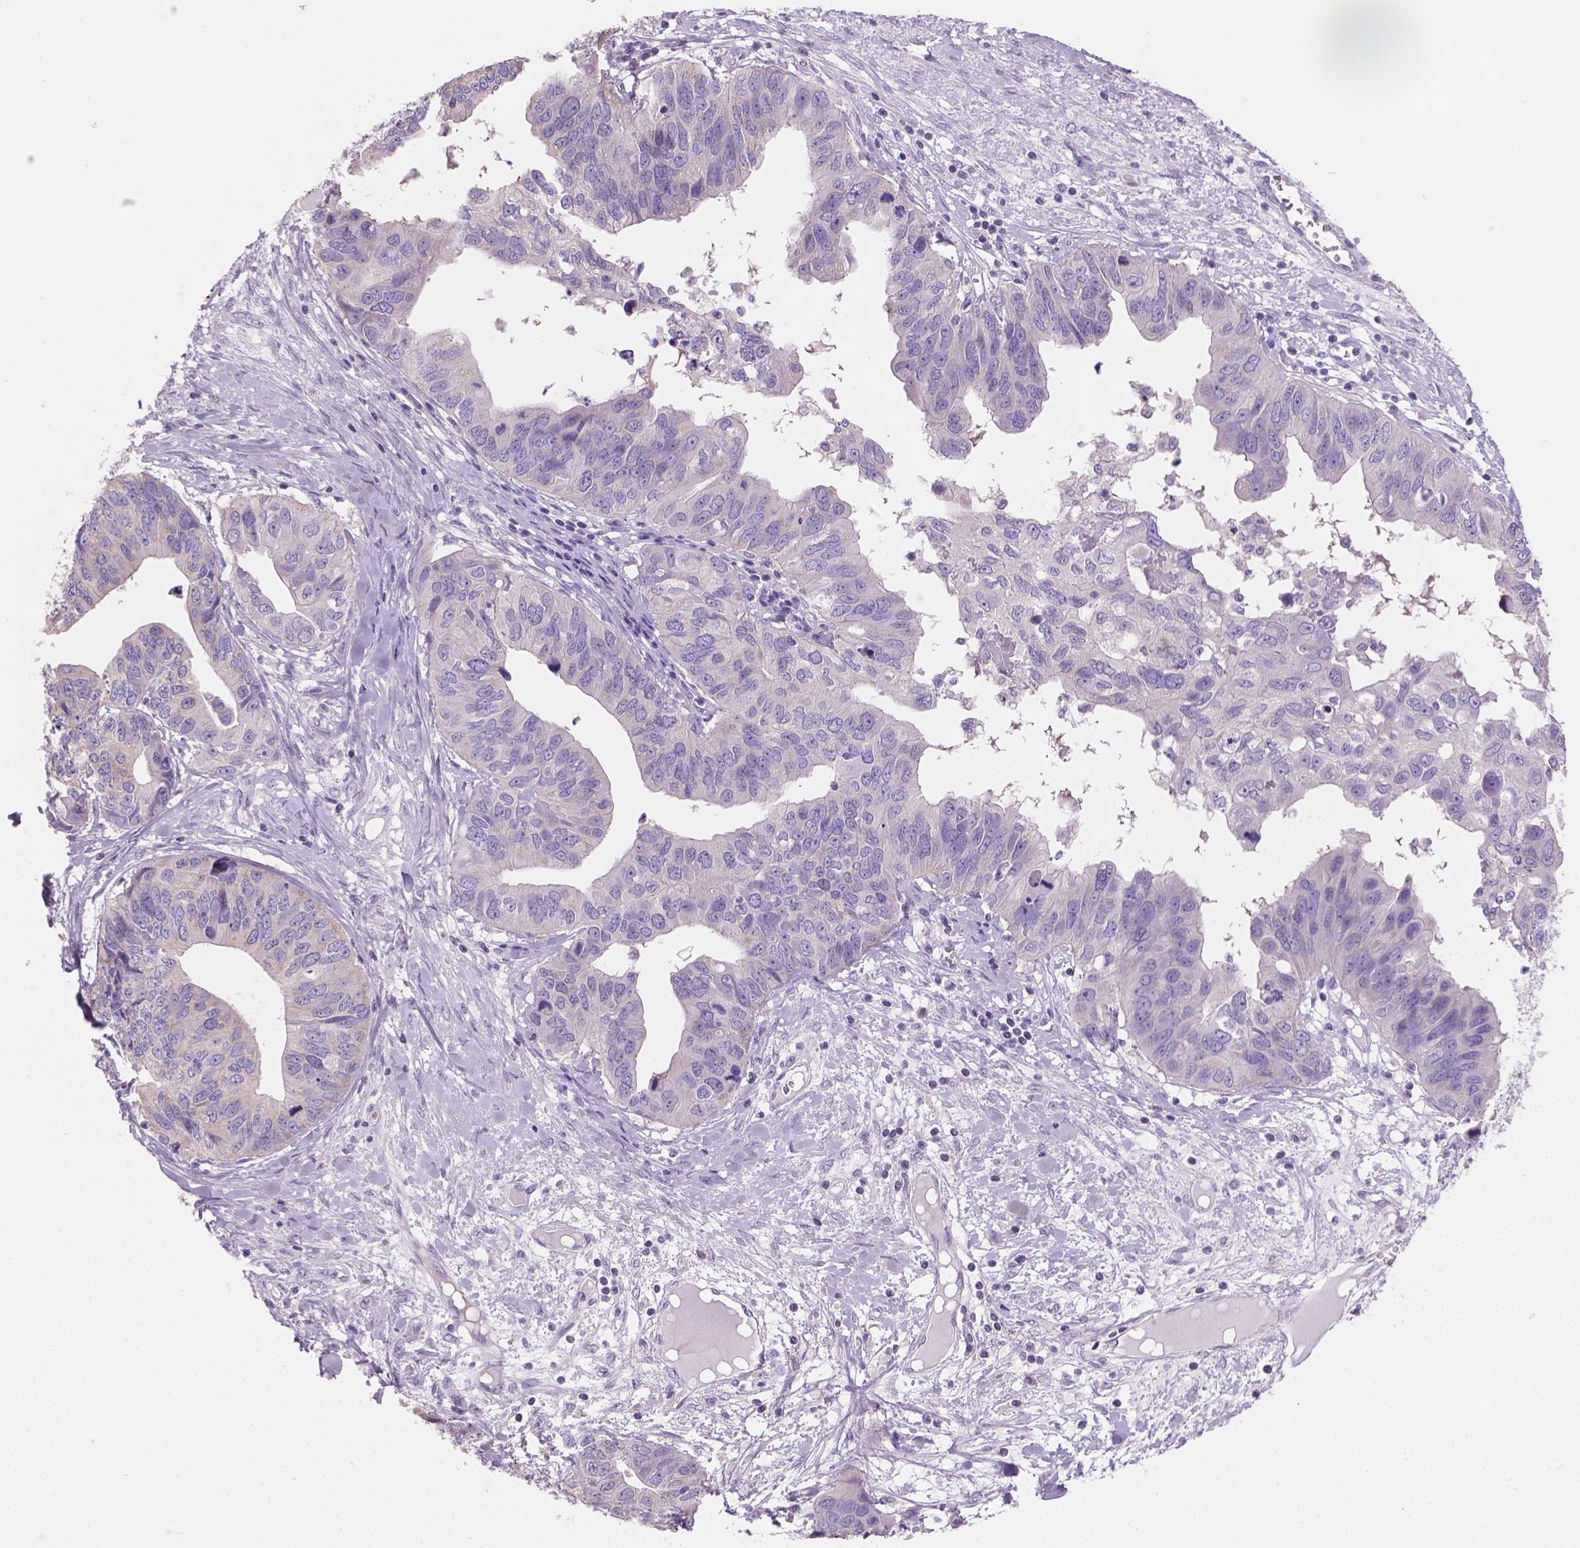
{"staining": {"intensity": "negative", "quantity": "none", "location": "none"}, "tissue": "ovarian cancer", "cell_type": "Tumor cells", "image_type": "cancer", "snomed": [{"axis": "morphology", "description": "Cystadenocarcinoma, mucinous, NOS"}, {"axis": "topography", "description": "Ovary"}], "caption": "This is an IHC micrograph of mucinous cystadenocarcinoma (ovarian). There is no positivity in tumor cells.", "gene": "SBSN", "patient": {"sex": "female", "age": 76}}